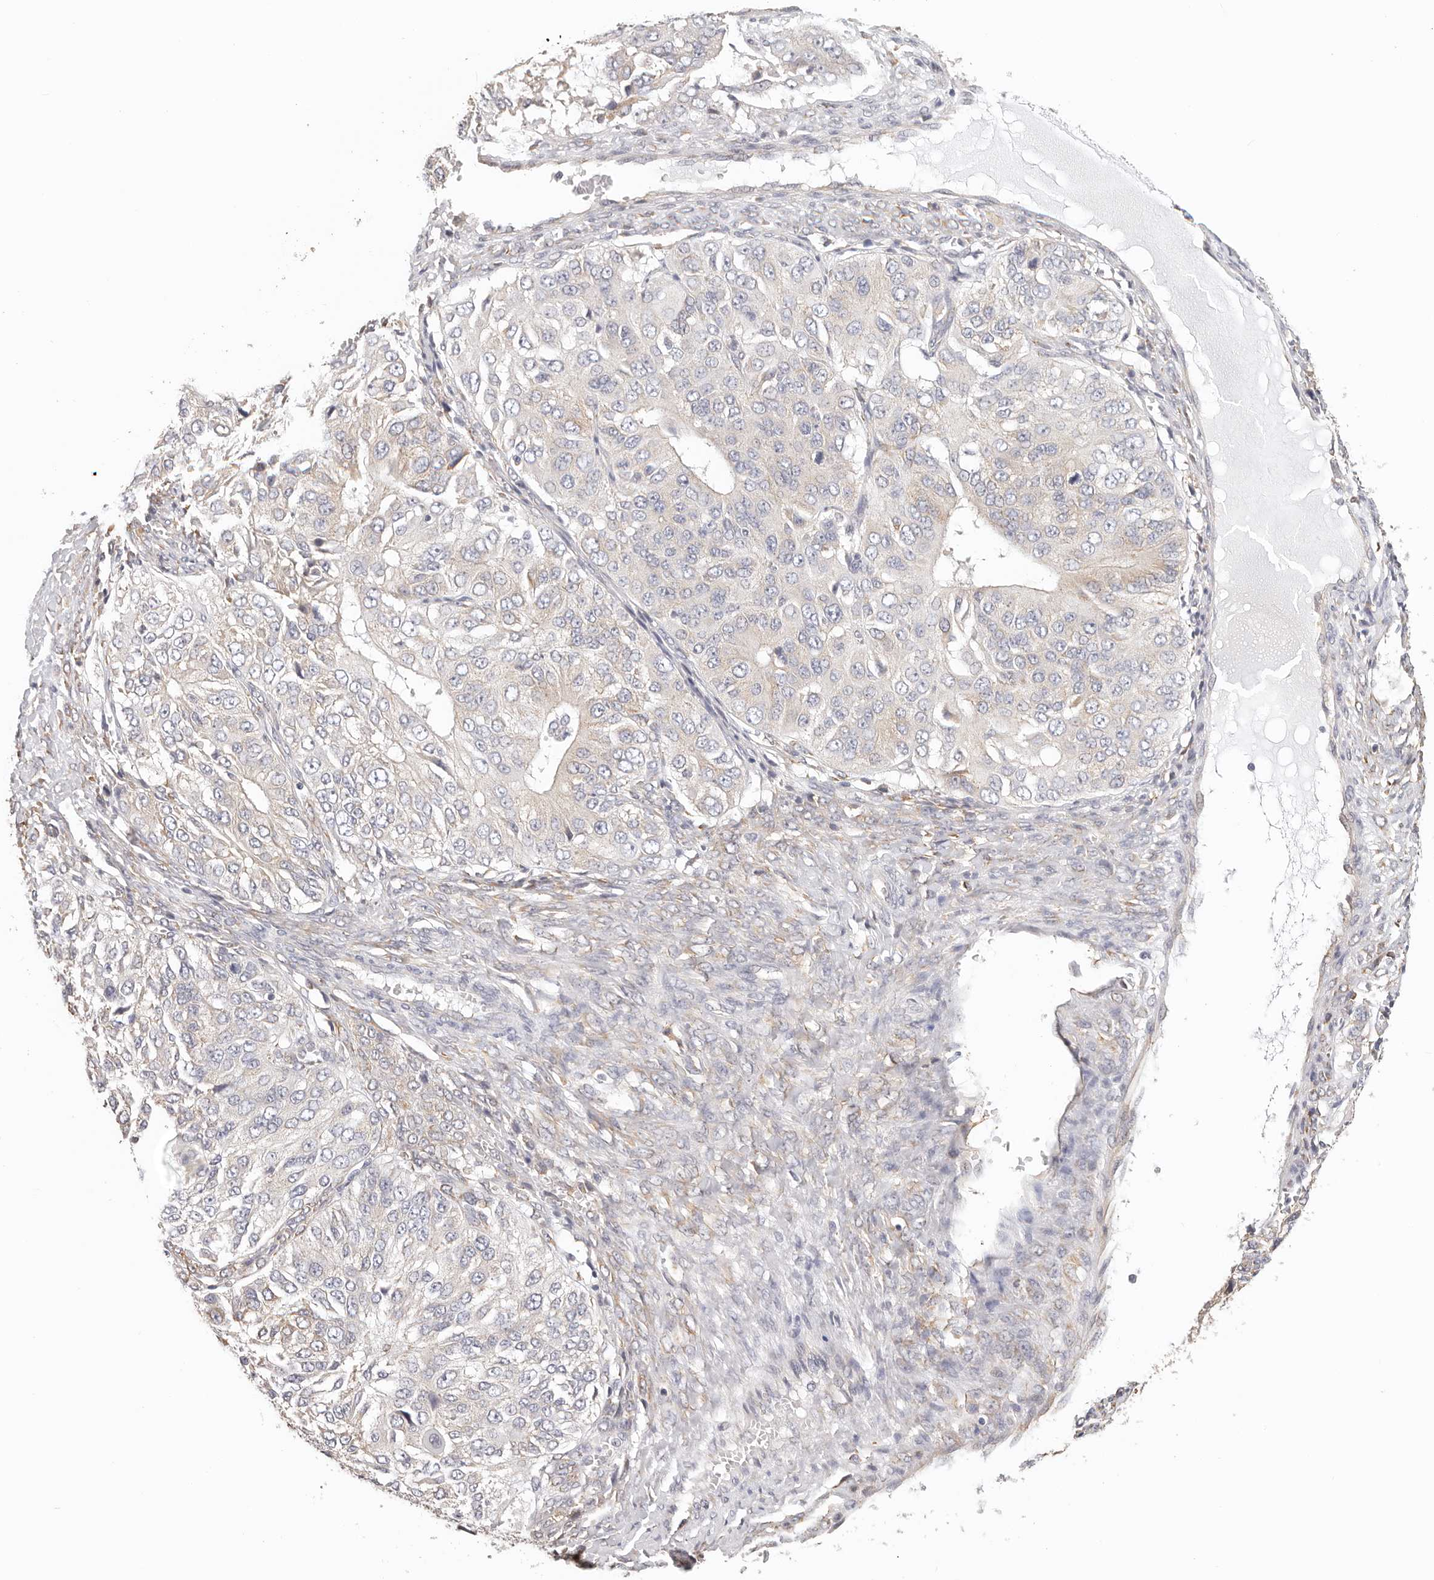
{"staining": {"intensity": "negative", "quantity": "none", "location": "none"}, "tissue": "ovarian cancer", "cell_type": "Tumor cells", "image_type": "cancer", "snomed": [{"axis": "morphology", "description": "Carcinoma, endometroid"}, {"axis": "topography", "description": "Ovary"}], "caption": "High magnification brightfield microscopy of ovarian endometroid carcinoma stained with DAB (3,3'-diaminobenzidine) (brown) and counterstained with hematoxylin (blue): tumor cells show no significant staining.", "gene": "AFDN", "patient": {"sex": "female", "age": 51}}